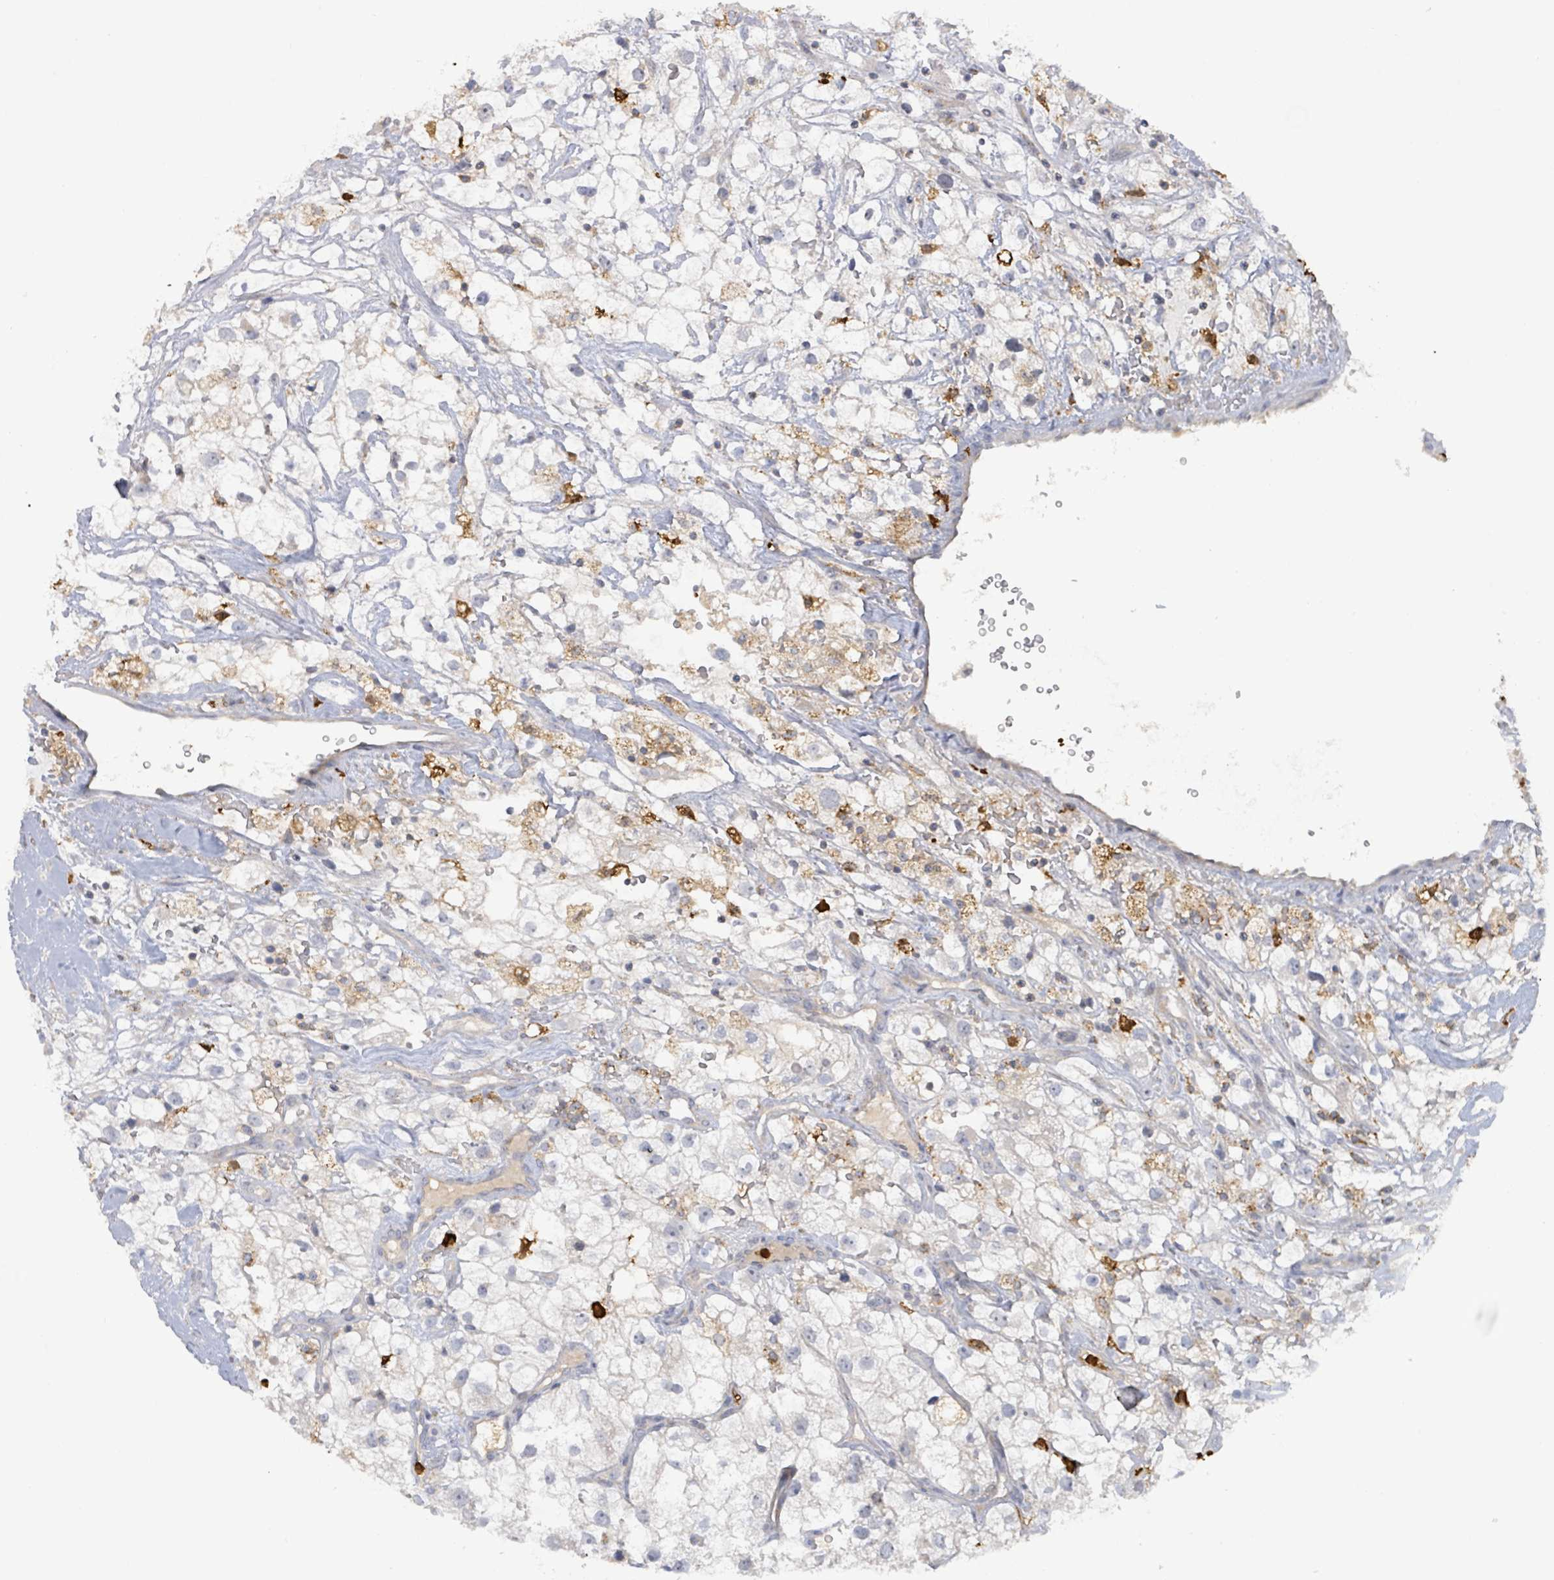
{"staining": {"intensity": "weak", "quantity": "<25%", "location": "cytoplasmic/membranous"}, "tissue": "renal cancer", "cell_type": "Tumor cells", "image_type": "cancer", "snomed": [{"axis": "morphology", "description": "Adenocarcinoma, NOS"}, {"axis": "topography", "description": "Kidney"}], "caption": "This photomicrograph is of renal cancer stained with immunohistochemistry to label a protein in brown with the nuclei are counter-stained blue. There is no positivity in tumor cells. (DAB (3,3'-diaminobenzidine) IHC visualized using brightfield microscopy, high magnification).", "gene": "FAM210A", "patient": {"sex": "male", "age": 59}}